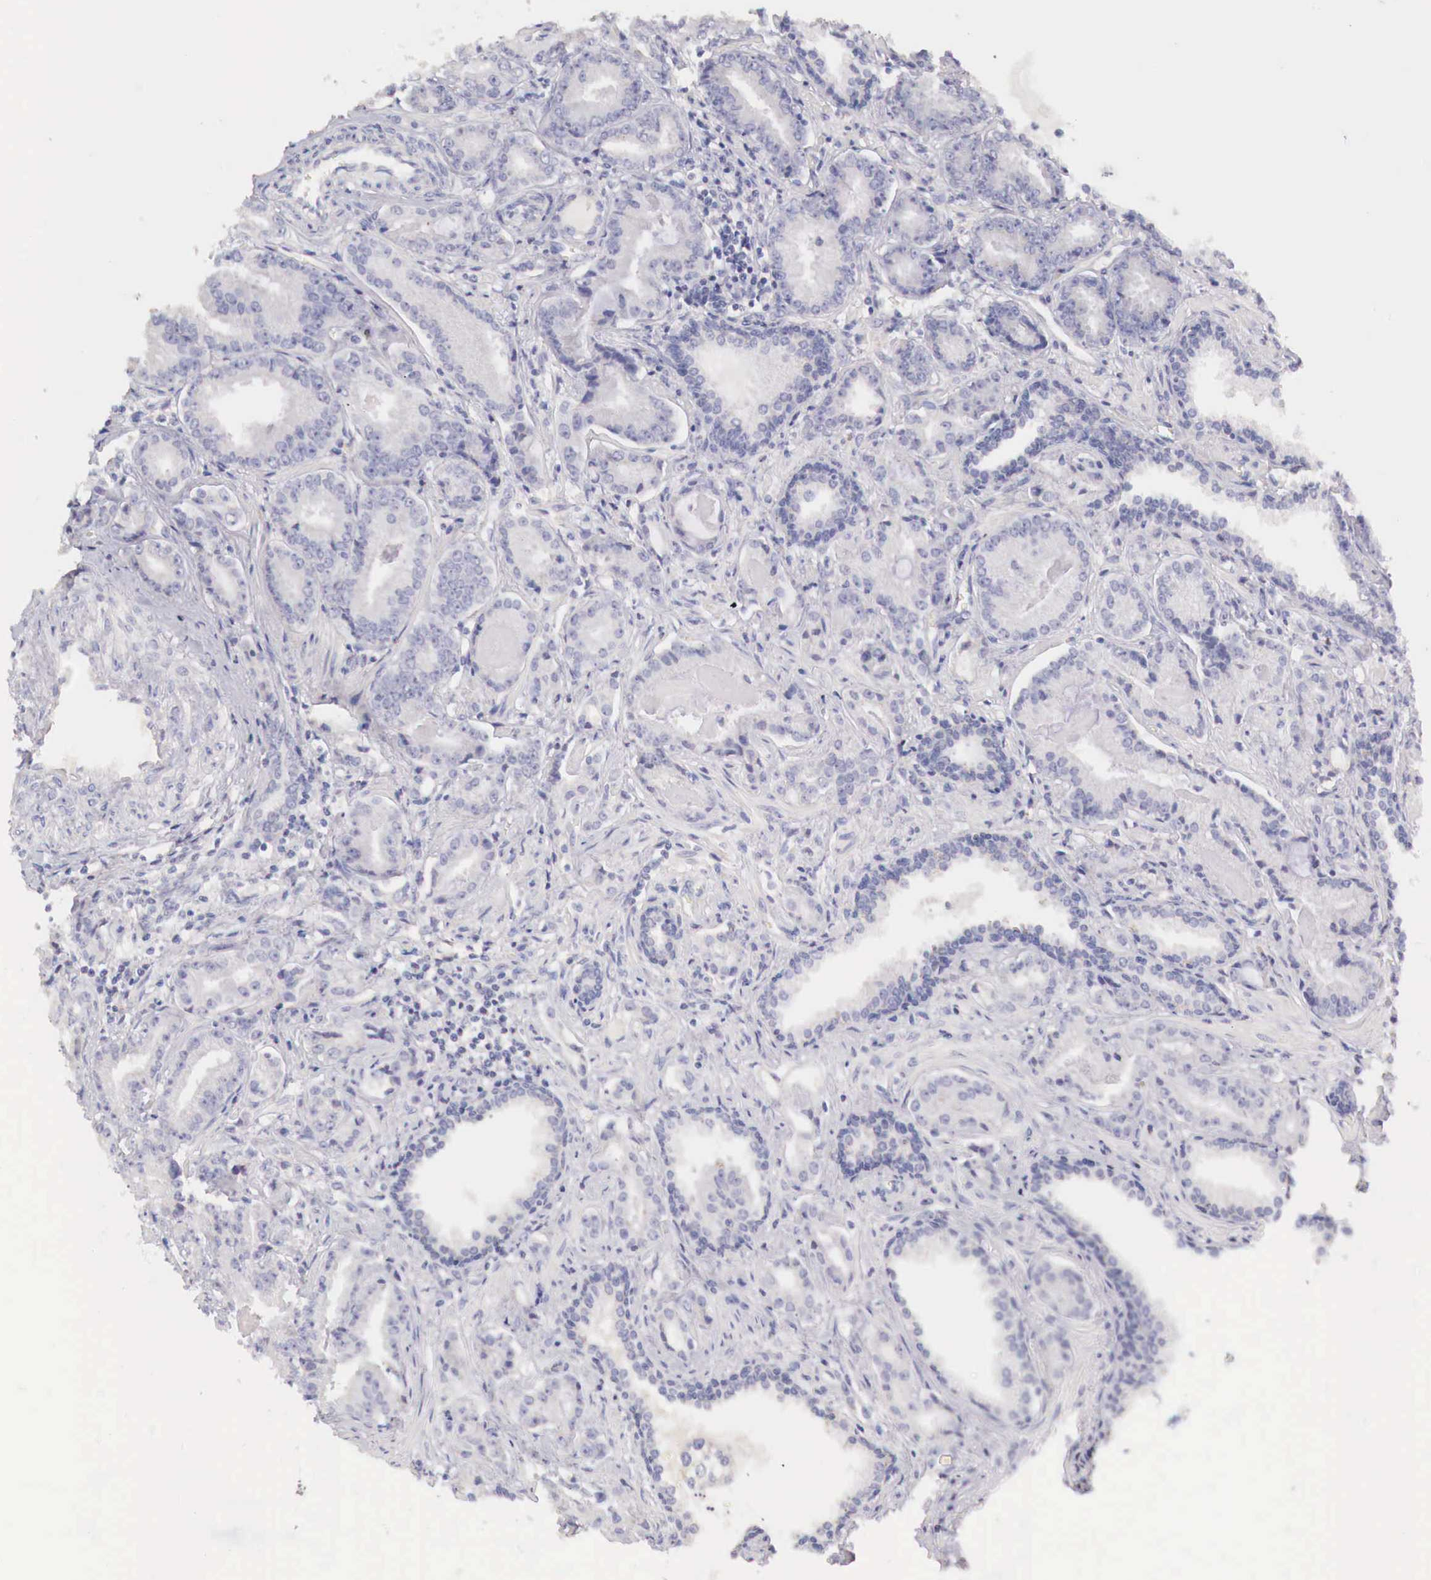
{"staining": {"intensity": "negative", "quantity": "none", "location": "none"}, "tissue": "prostate cancer", "cell_type": "Tumor cells", "image_type": "cancer", "snomed": [{"axis": "morphology", "description": "Adenocarcinoma, Low grade"}, {"axis": "topography", "description": "Prostate"}], "caption": "Protein analysis of prostate cancer (low-grade adenocarcinoma) shows no significant positivity in tumor cells. The staining was performed using DAB to visualize the protein expression in brown, while the nuclei were stained in blue with hematoxylin (Magnification: 20x).", "gene": "ITIH6", "patient": {"sex": "male", "age": 65}}